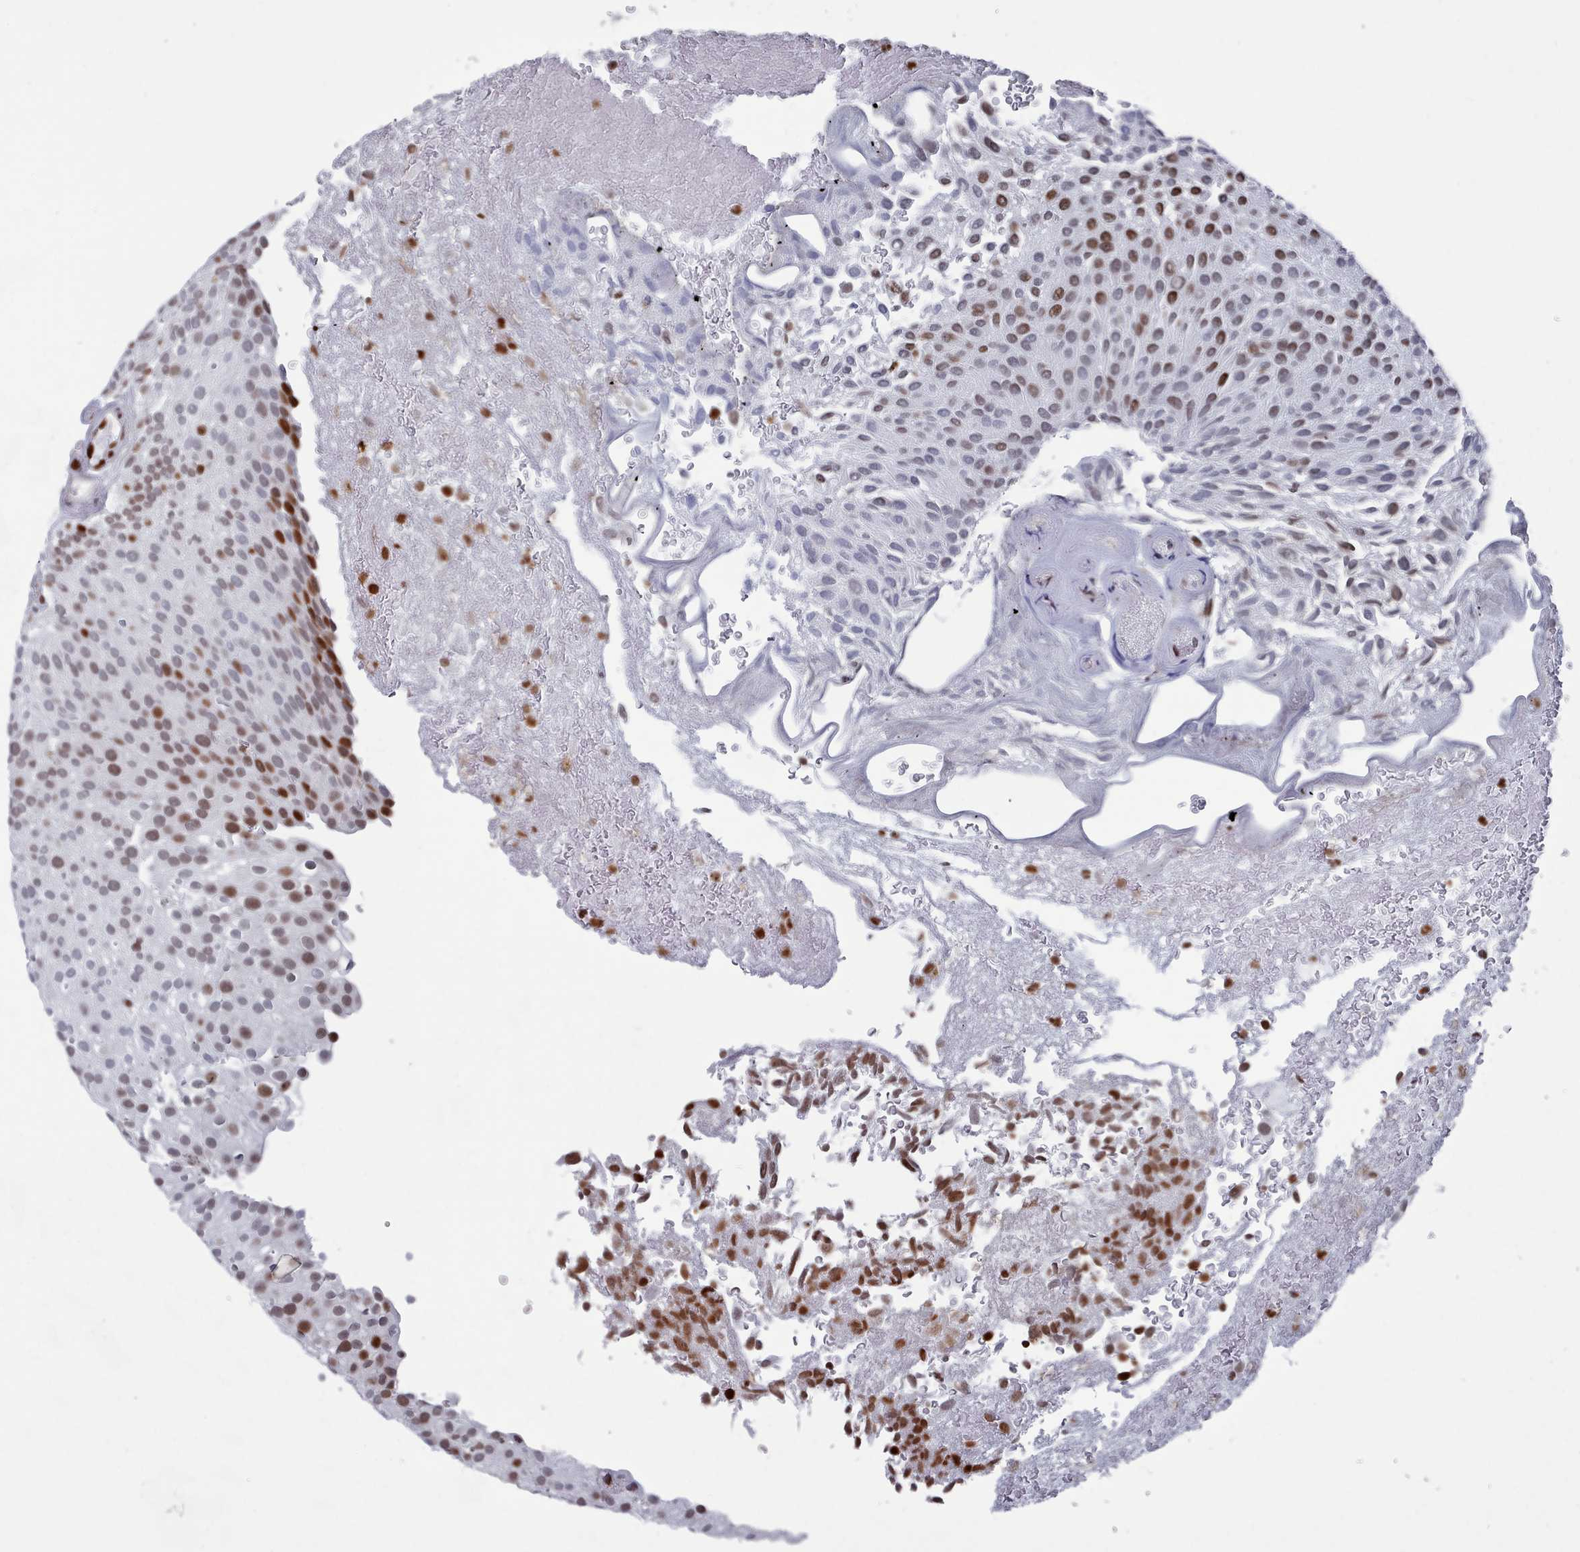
{"staining": {"intensity": "moderate", "quantity": "25%-75%", "location": "nuclear"}, "tissue": "urothelial cancer", "cell_type": "Tumor cells", "image_type": "cancer", "snomed": [{"axis": "morphology", "description": "Urothelial carcinoma, Low grade"}, {"axis": "topography", "description": "Urinary bladder"}], "caption": "Urothelial cancer tissue reveals moderate nuclear positivity in about 25%-75% of tumor cells, visualized by immunohistochemistry.", "gene": "PCDHB12", "patient": {"sex": "male", "age": 78}}